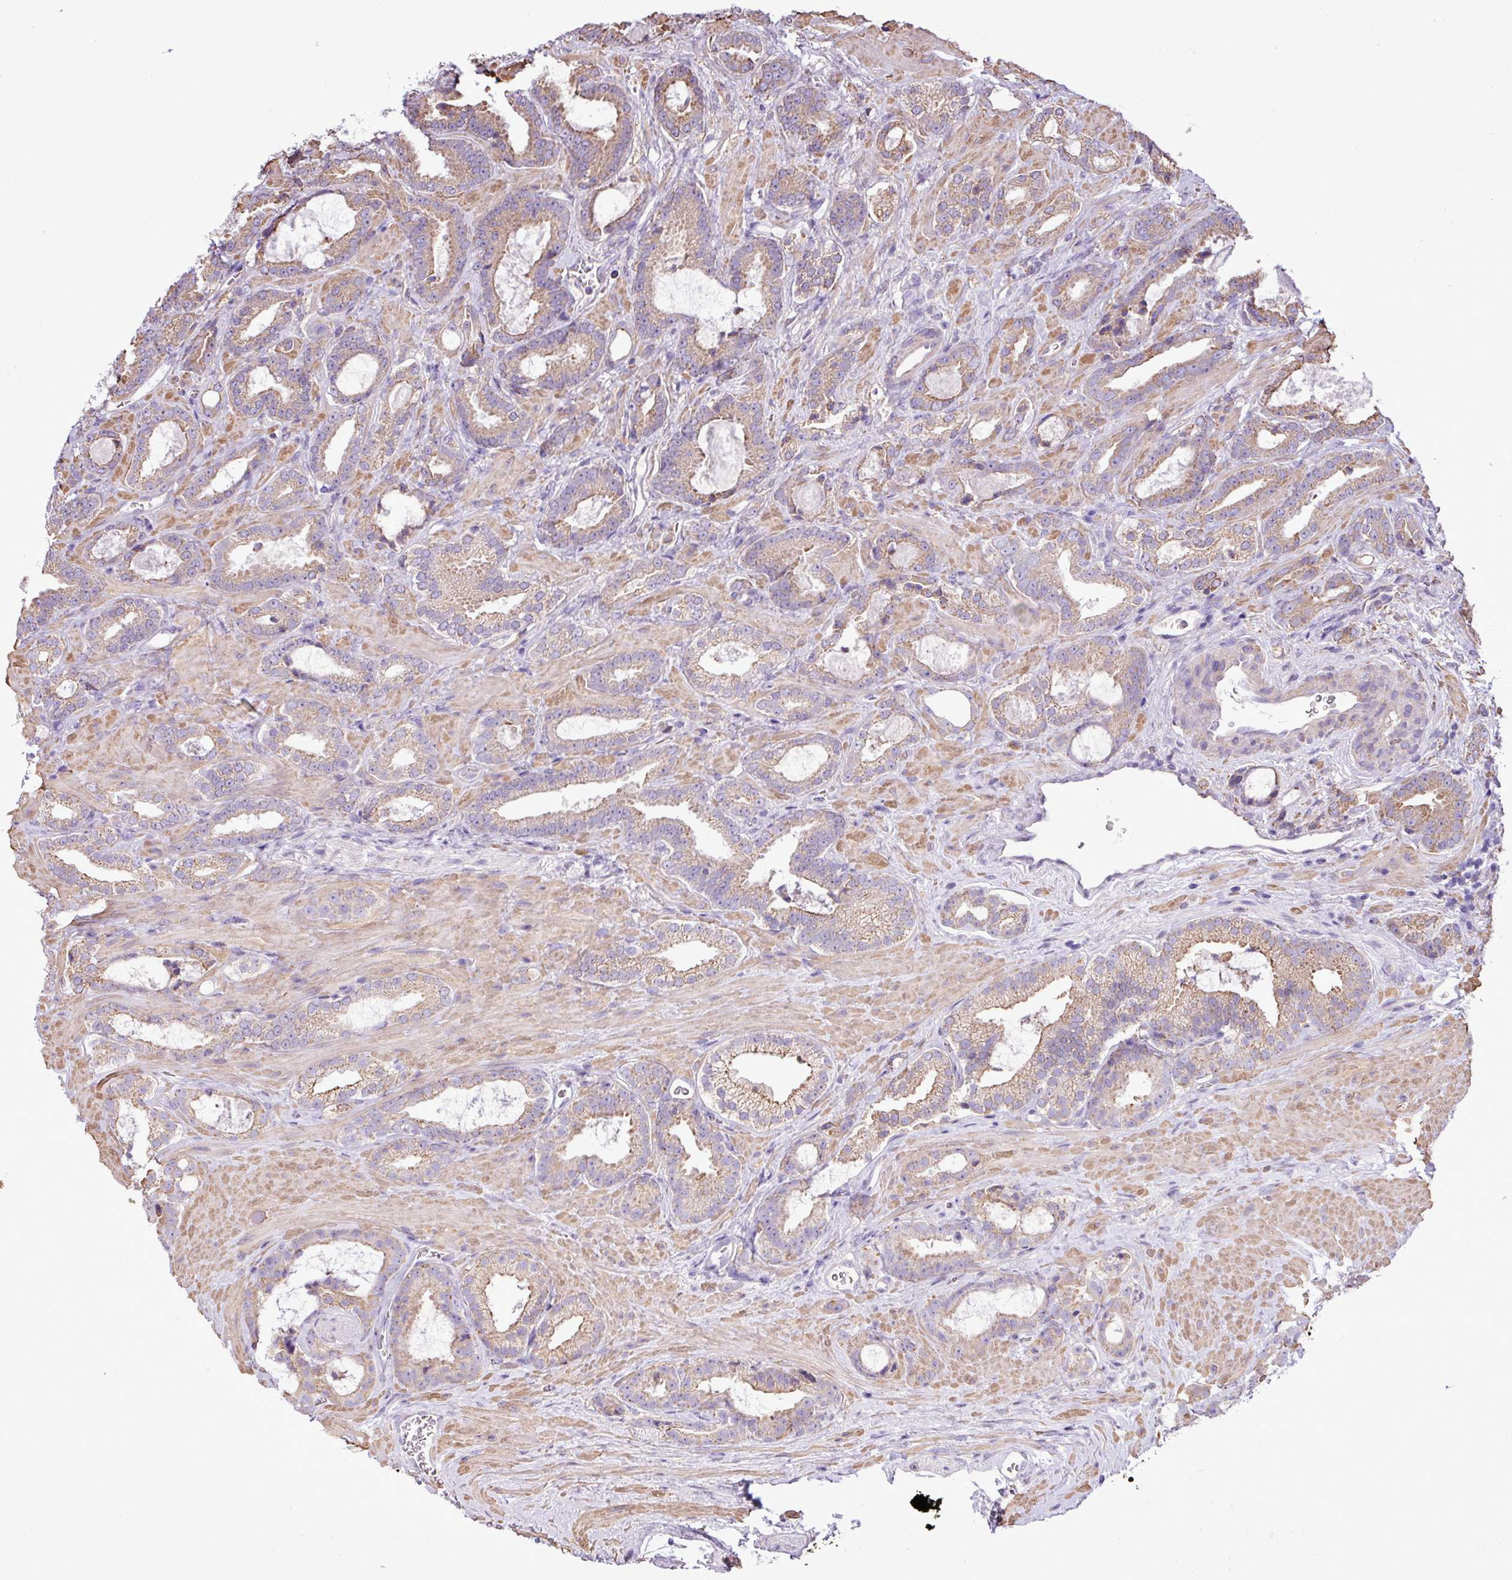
{"staining": {"intensity": "moderate", "quantity": "25%-75%", "location": "cytoplasmic/membranous"}, "tissue": "prostate cancer", "cell_type": "Tumor cells", "image_type": "cancer", "snomed": [{"axis": "morphology", "description": "Adenocarcinoma, Low grade"}, {"axis": "topography", "description": "Prostate"}], "caption": "Tumor cells exhibit medium levels of moderate cytoplasmic/membranous staining in about 25%-75% of cells in prostate low-grade adenocarcinoma.", "gene": "ZSCAN5A", "patient": {"sex": "male", "age": 62}}